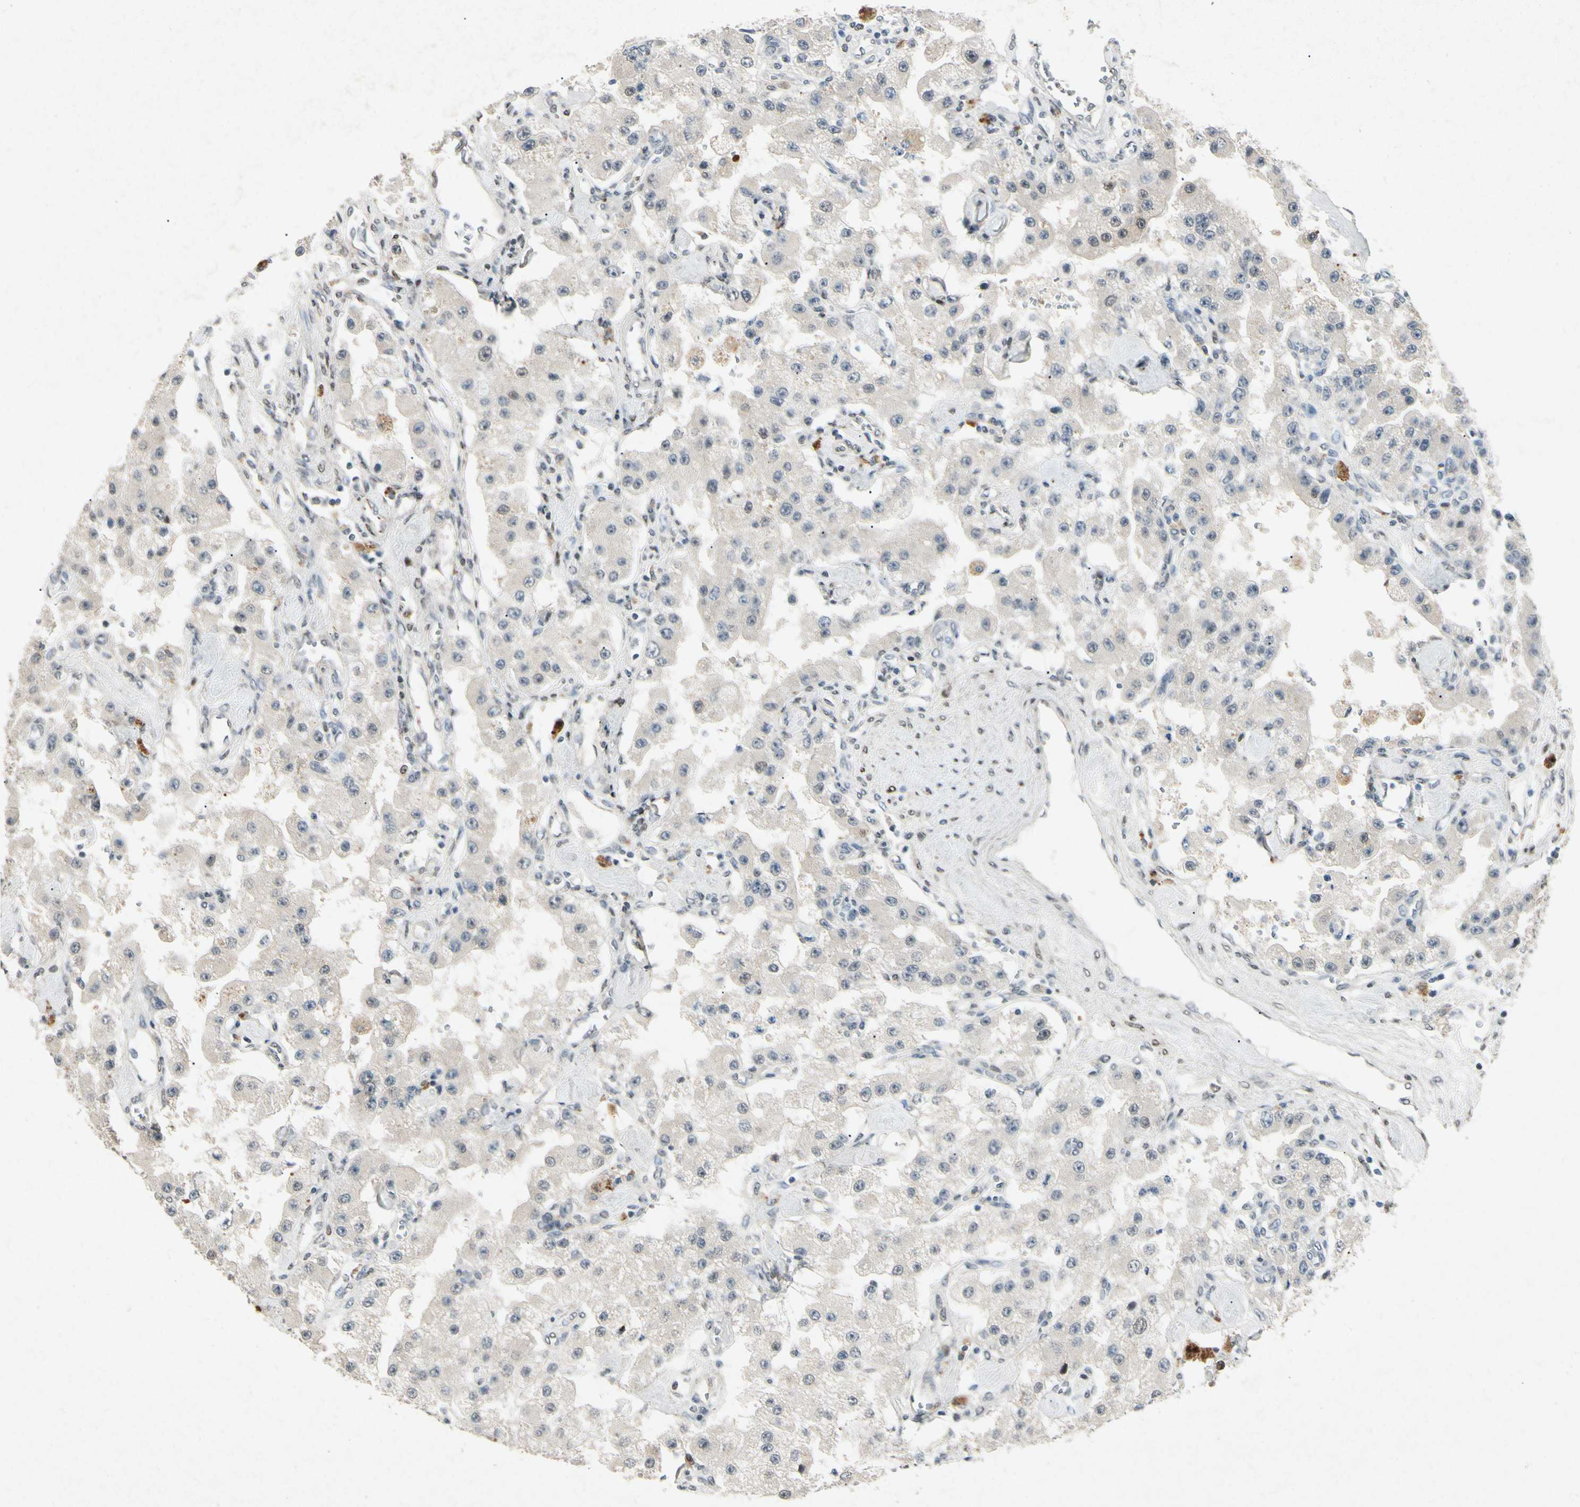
{"staining": {"intensity": "weak", "quantity": "<25%", "location": "cytoplasmic/membranous"}, "tissue": "carcinoid", "cell_type": "Tumor cells", "image_type": "cancer", "snomed": [{"axis": "morphology", "description": "Carcinoid, malignant, NOS"}, {"axis": "topography", "description": "Pancreas"}], "caption": "IHC image of carcinoid stained for a protein (brown), which demonstrates no positivity in tumor cells.", "gene": "HSPA1B", "patient": {"sex": "male", "age": 41}}